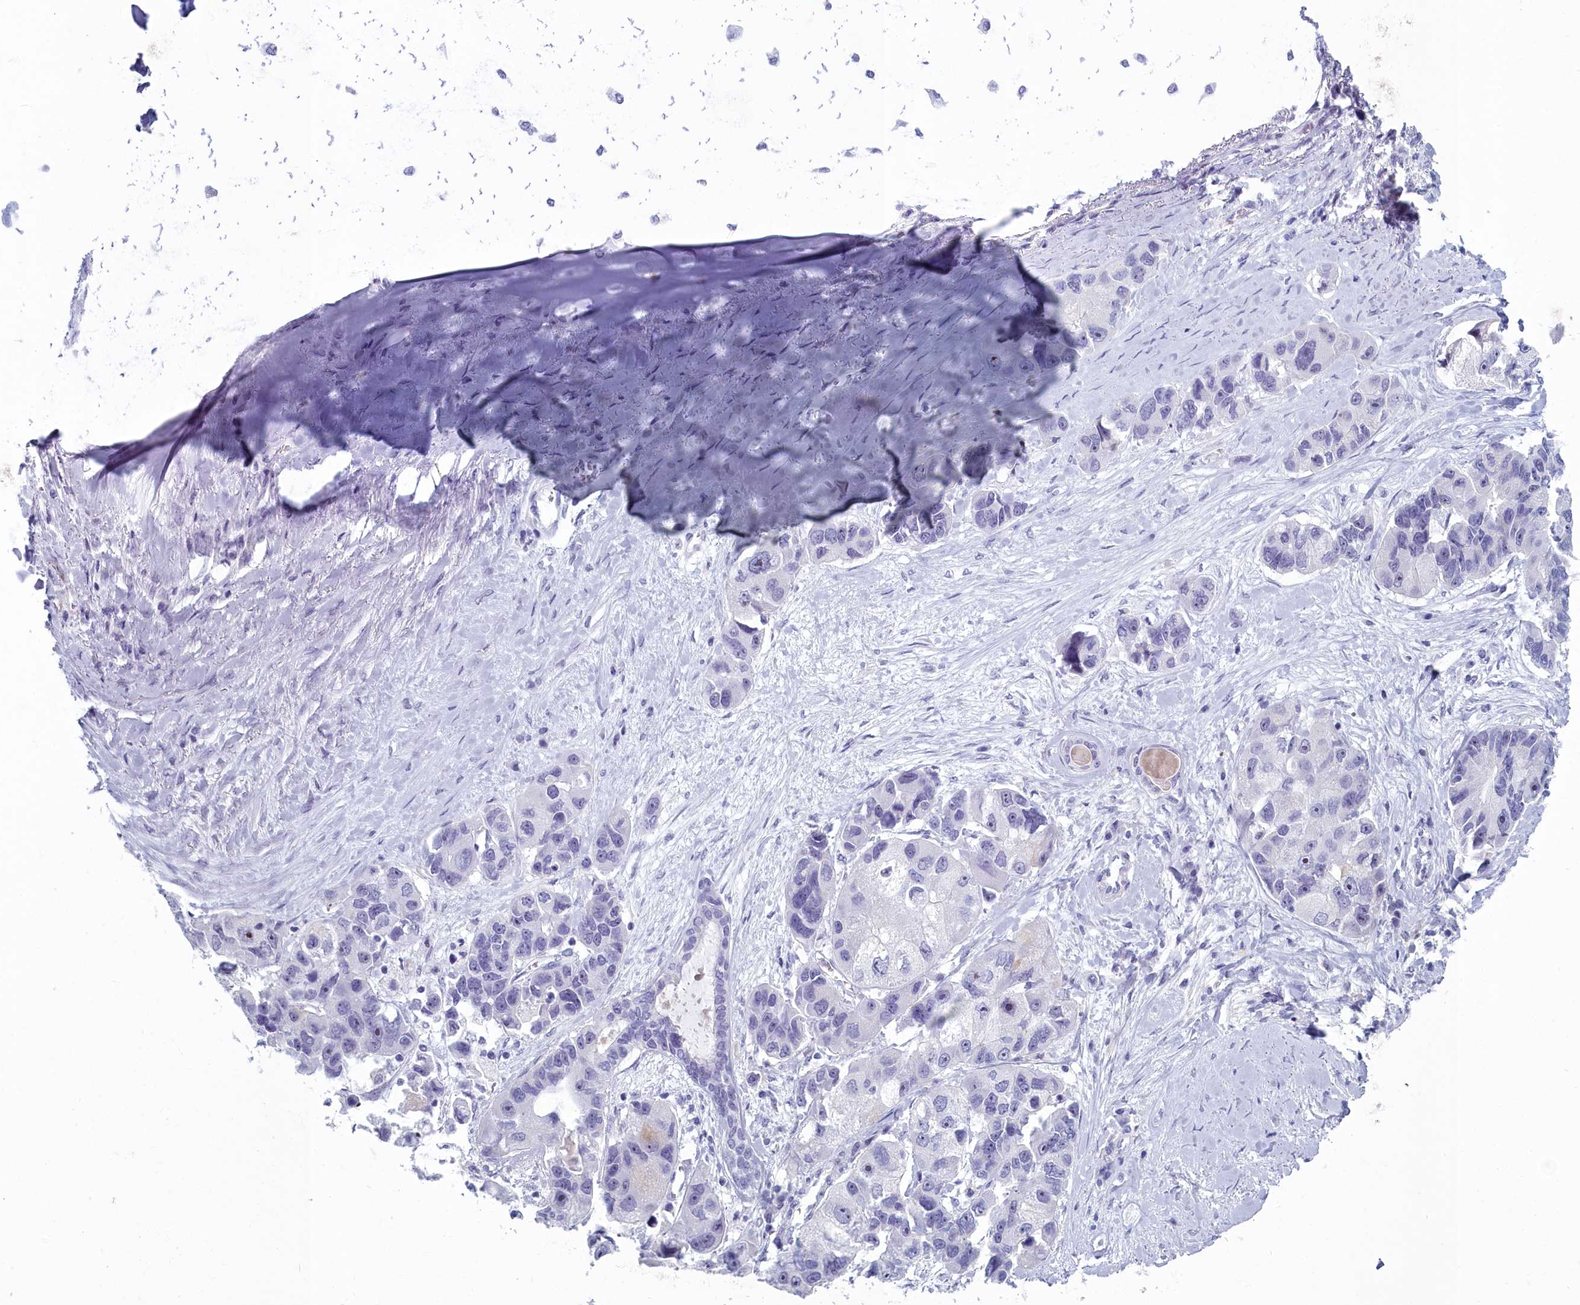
{"staining": {"intensity": "negative", "quantity": "none", "location": "none"}, "tissue": "lung cancer", "cell_type": "Tumor cells", "image_type": "cancer", "snomed": [{"axis": "morphology", "description": "Adenocarcinoma, NOS"}, {"axis": "topography", "description": "Lung"}], "caption": "This photomicrograph is of lung adenocarcinoma stained with immunohistochemistry to label a protein in brown with the nuclei are counter-stained blue. There is no positivity in tumor cells. Brightfield microscopy of immunohistochemistry (IHC) stained with DAB (brown) and hematoxylin (blue), captured at high magnification.", "gene": "INSYN2A", "patient": {"sex": "female", "age": 54}}